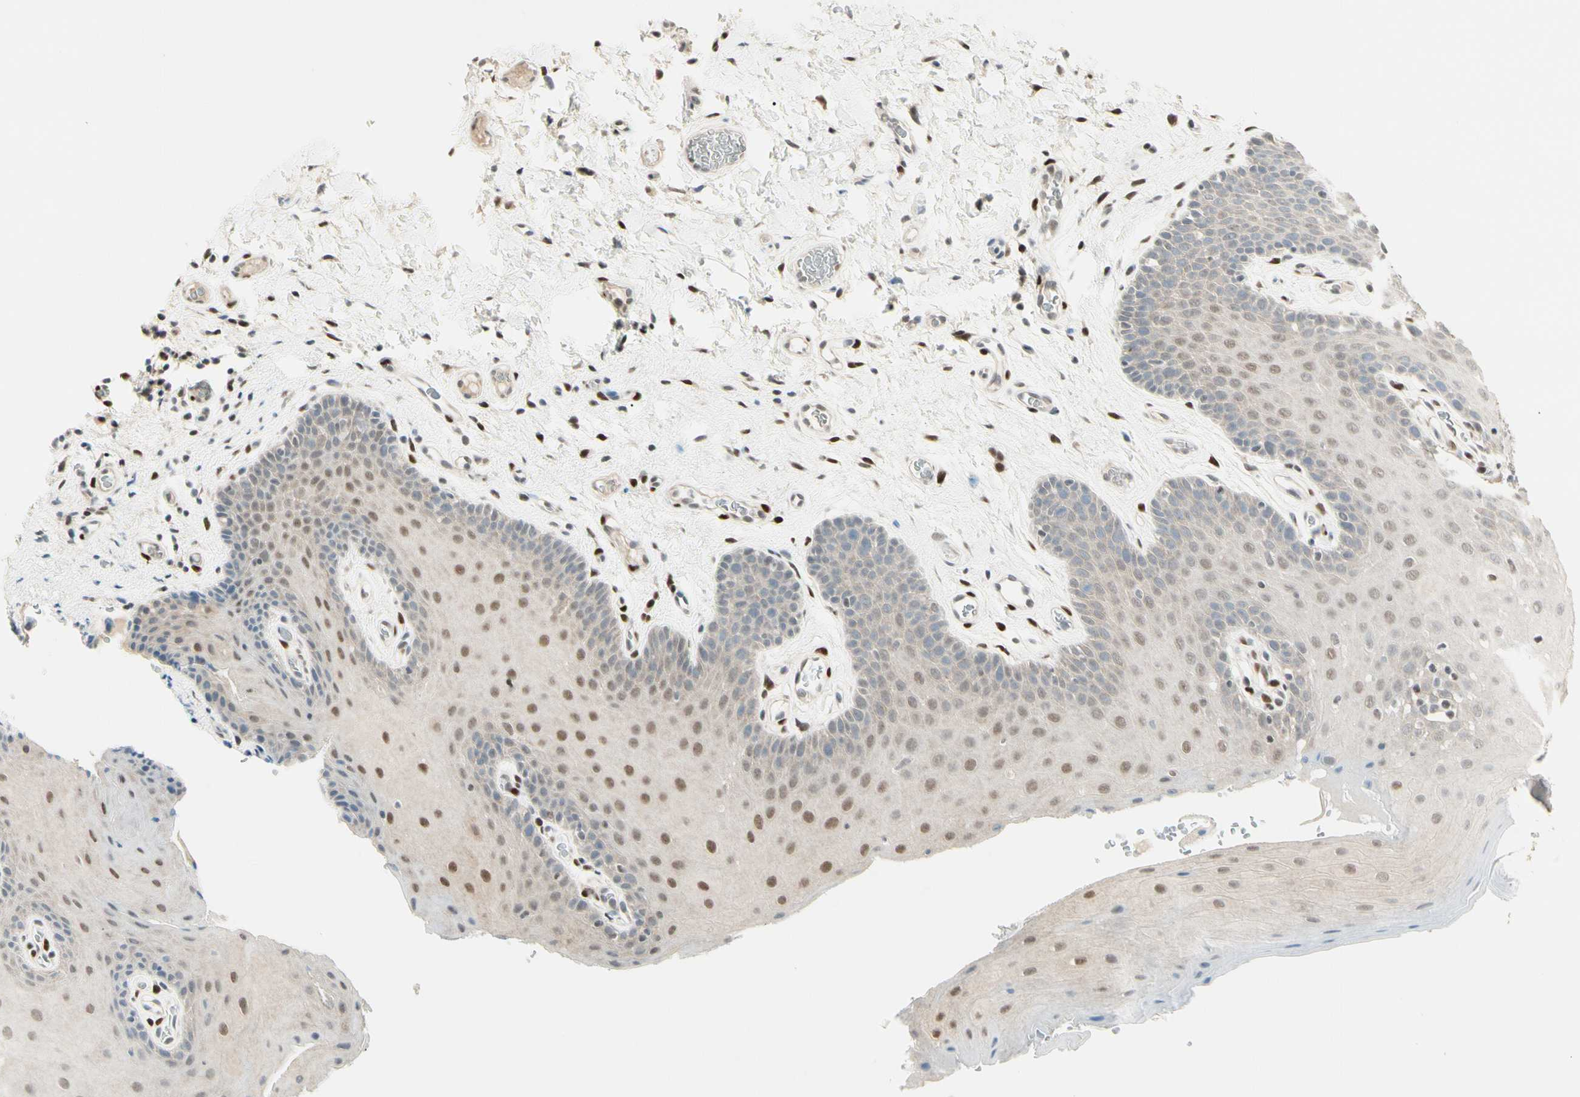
{"staining": {"intensity": "moderate", "quantity": ">75%", "location": "cytoplasmic/membranous,nuclear"}, "tissue": "oral mucosa", "cell_type": "Squamous epithelial cells", "image_type": "normal", "snomed": [{"axis": "morphology", "description": "Normal tissue, NOS"}, {"axis": "topography", "description": "Oral tissue"}], "caption": "High-power microscopy captured an immunohistochemistry image of unremarkable oral mucosa, revealing moderate cytoplasmic/membranous,nuclear expression in about >75% of squamous epithelial cells. Nuclei are stained in blue.", "gene": "ATXN1", "patient": {"sex": "male", "age": 54}}